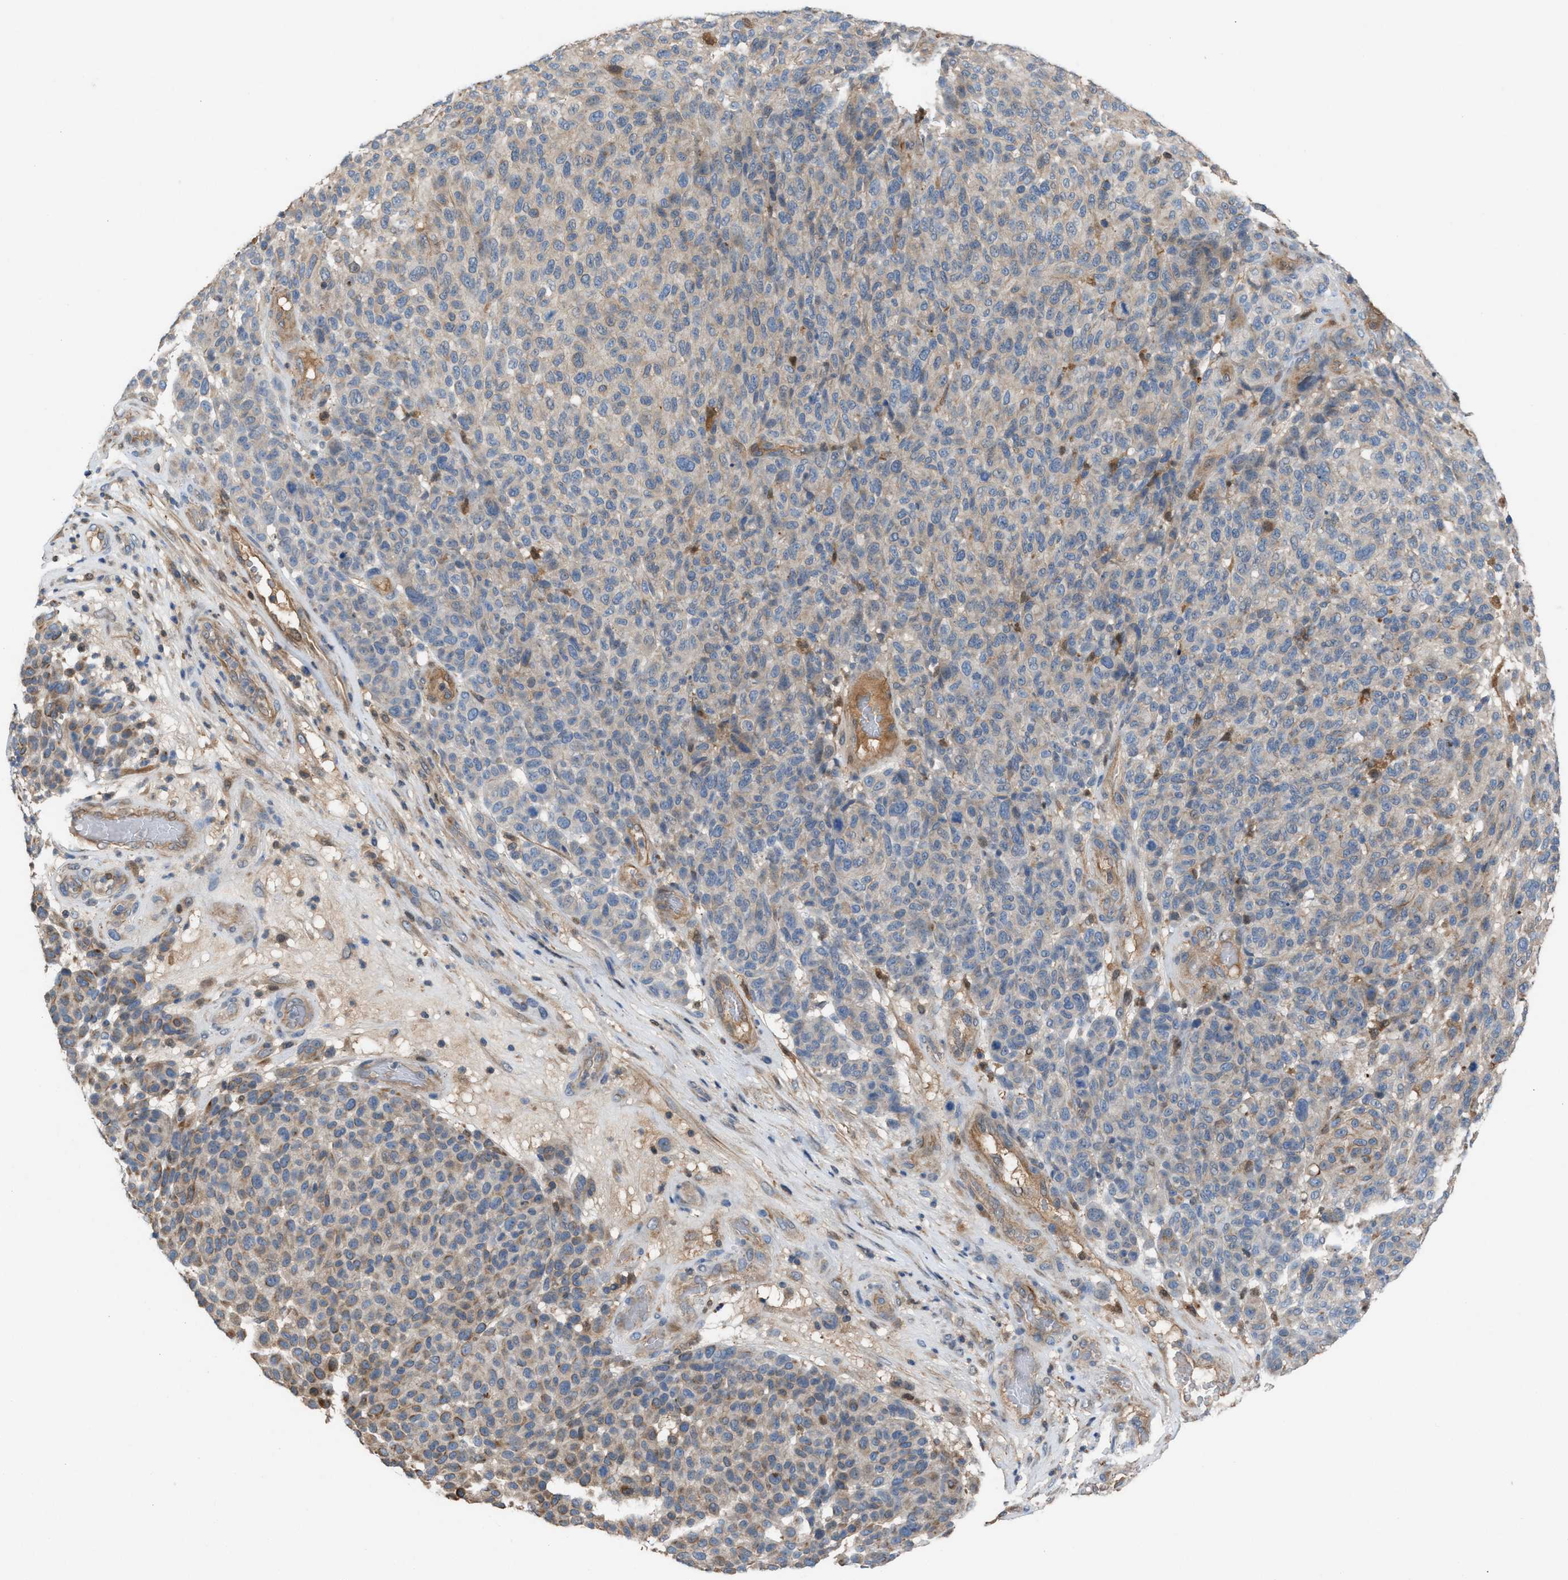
{"staining": {"intensity": "weak", "quantity": "<25%", "location": "cytoplasmic/membranous"}, "tissue": "melanoma", "cell_type": "Tumor cells", "image_type": "cancer", "snomed": [{"axis": "morphology", "description": "Malignant melanoma, NOS"}, {"axis": "topography", "description": "Skin"}], "caption": "The micrograph reveals no significant positivity in tumor cells of melanoma.", "gene": "TPK1", "patient": {"sex": "male", "age": 59}}